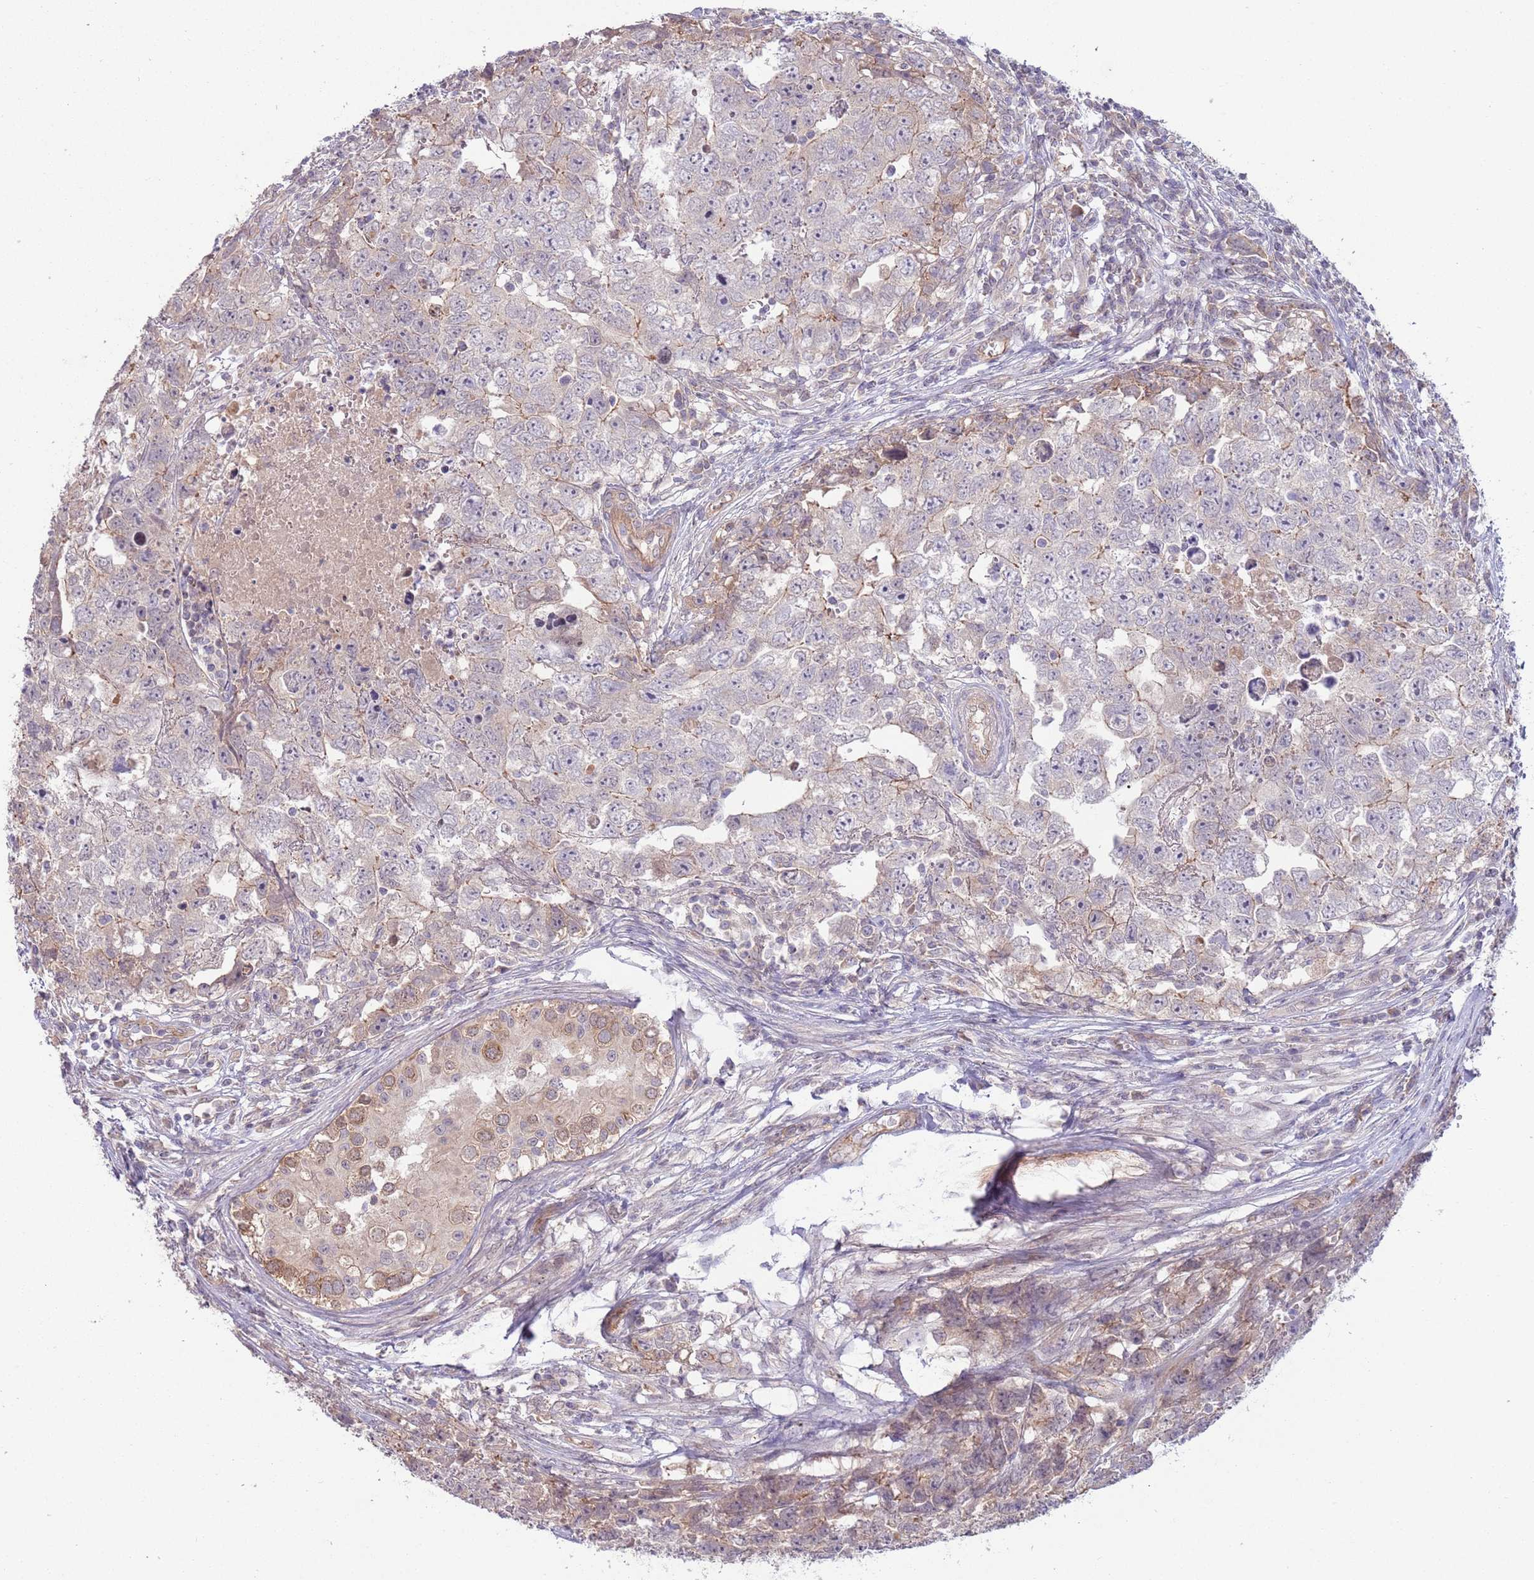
{"staining": {"intensity": "negative", "quantity": "none", "location": "none"}, "tissue": "testis cancer", "cell_type": "Tumor cells", "image_type": "cancer", "snomed": [{"axis": "morphology", "description": "Carcinoma, Embryonal, NOS"}, {"axis": "topography", "description": "Testis"}], "caption": "High magnification brightfield microscopy of testis embryonal carcinoma stained with DAB (brown) and counterstained with hematoxylin (blue): tumor cells show no significant positivity. (DAB IHC with hematoxylin counter stain).", "gene": "SAV1", "patient": {"sex": "male", "age": 22}}